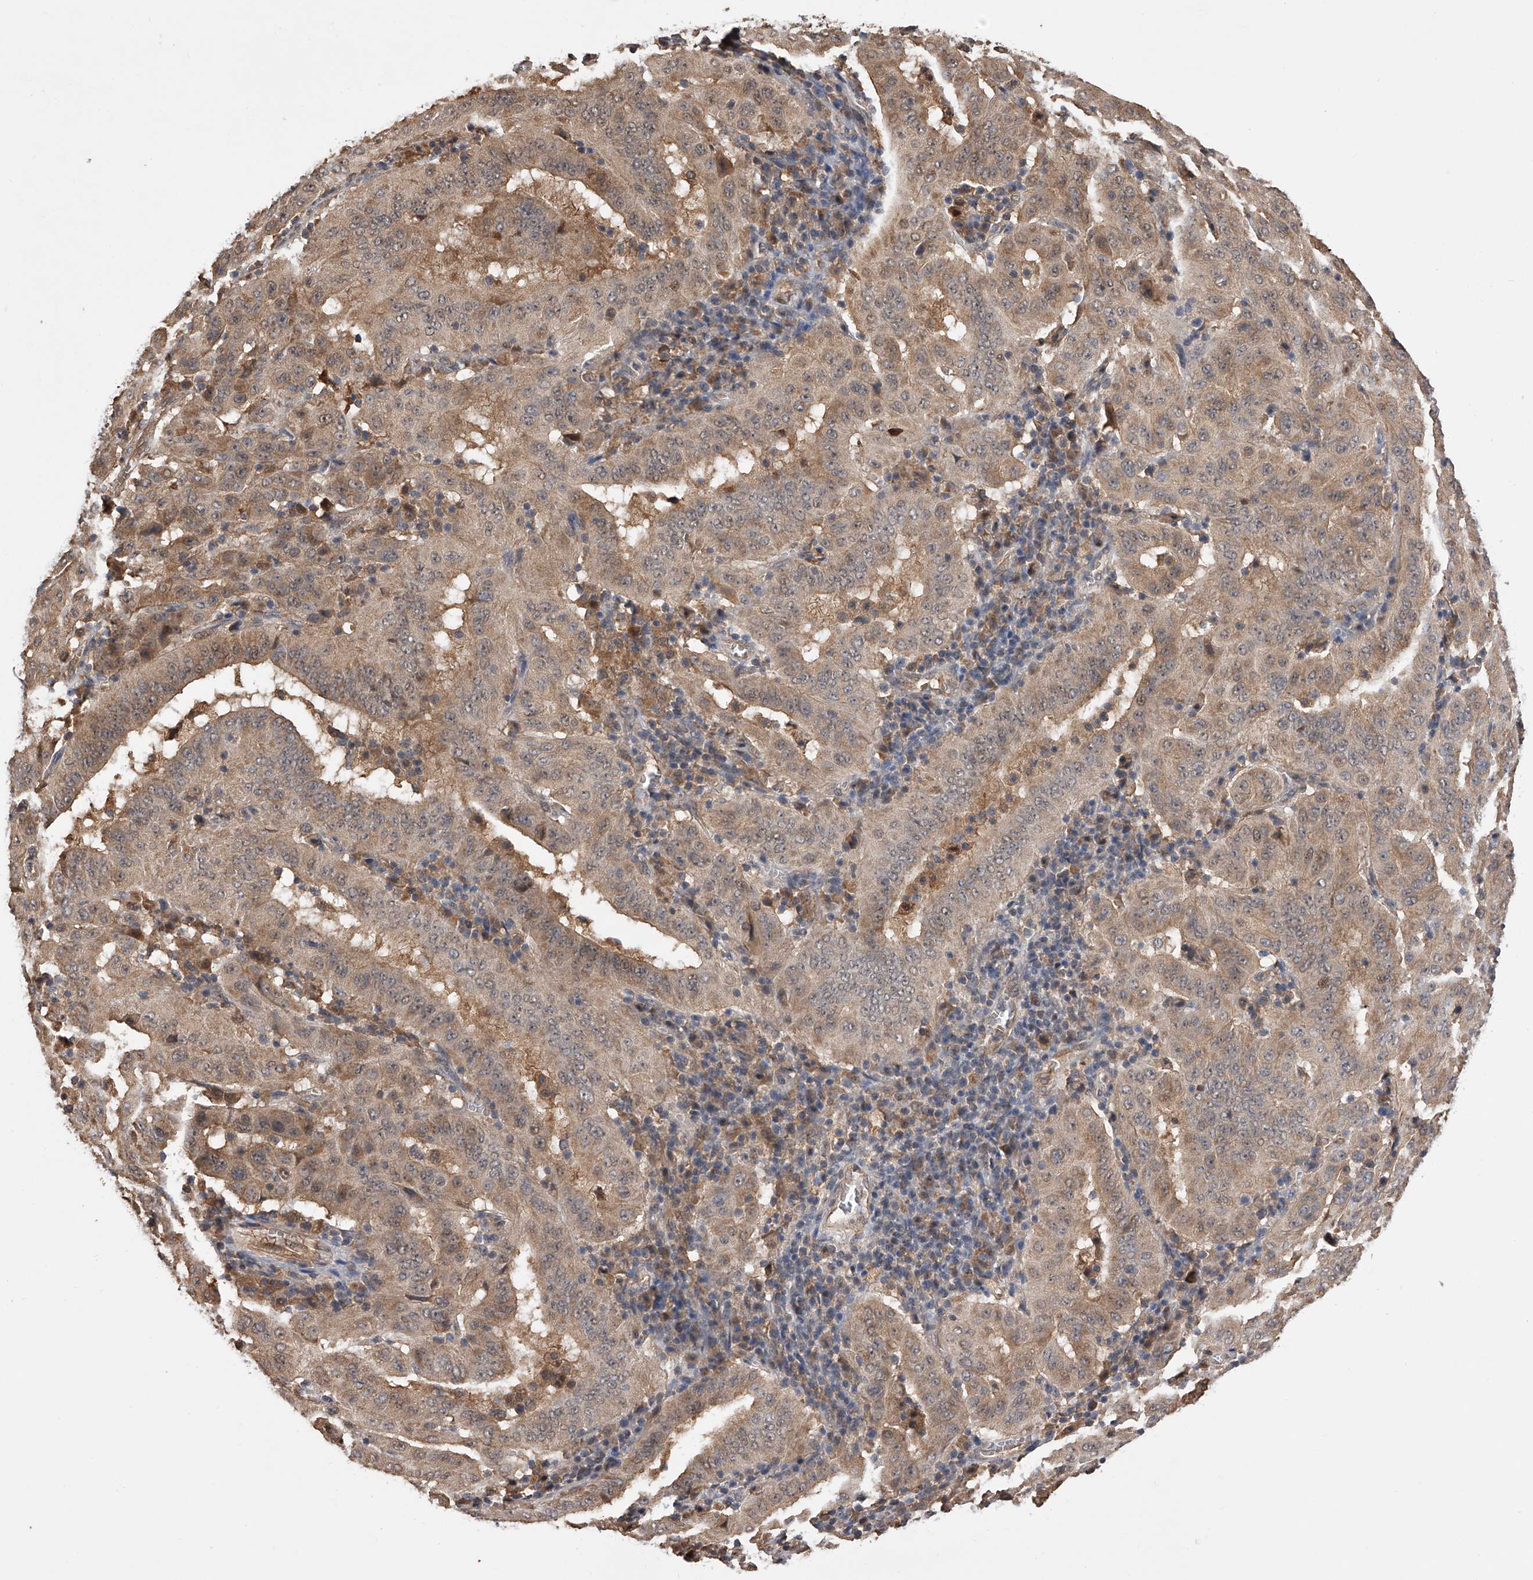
{"staining": {"intensity": "weak", "quantity": ">75%", "location": "cytoplasmic/membranous,nuclear"}, "tissue": "pancreatic cancer", "cell_type": "Tumor cells", "image_type": "cancer", "snomed": [{"axis": "morphology", "description": "Adenocarcinoma, NOS"}, {"axis": "topography", "description": "Pancreas"}], "caption": "Protein staining of adenocarcinoma (pancreatic) tissue exhibits weak cytoplasmic/membranous and nuclear staining in about >75% of tumor cells. The staining is performed using DAB brown chromogen to label protein expression. The nuclei are counter-stained blue using hematoxylin.", "gene": "GMDS", "patient": {"sex": "male", "age": 63}}